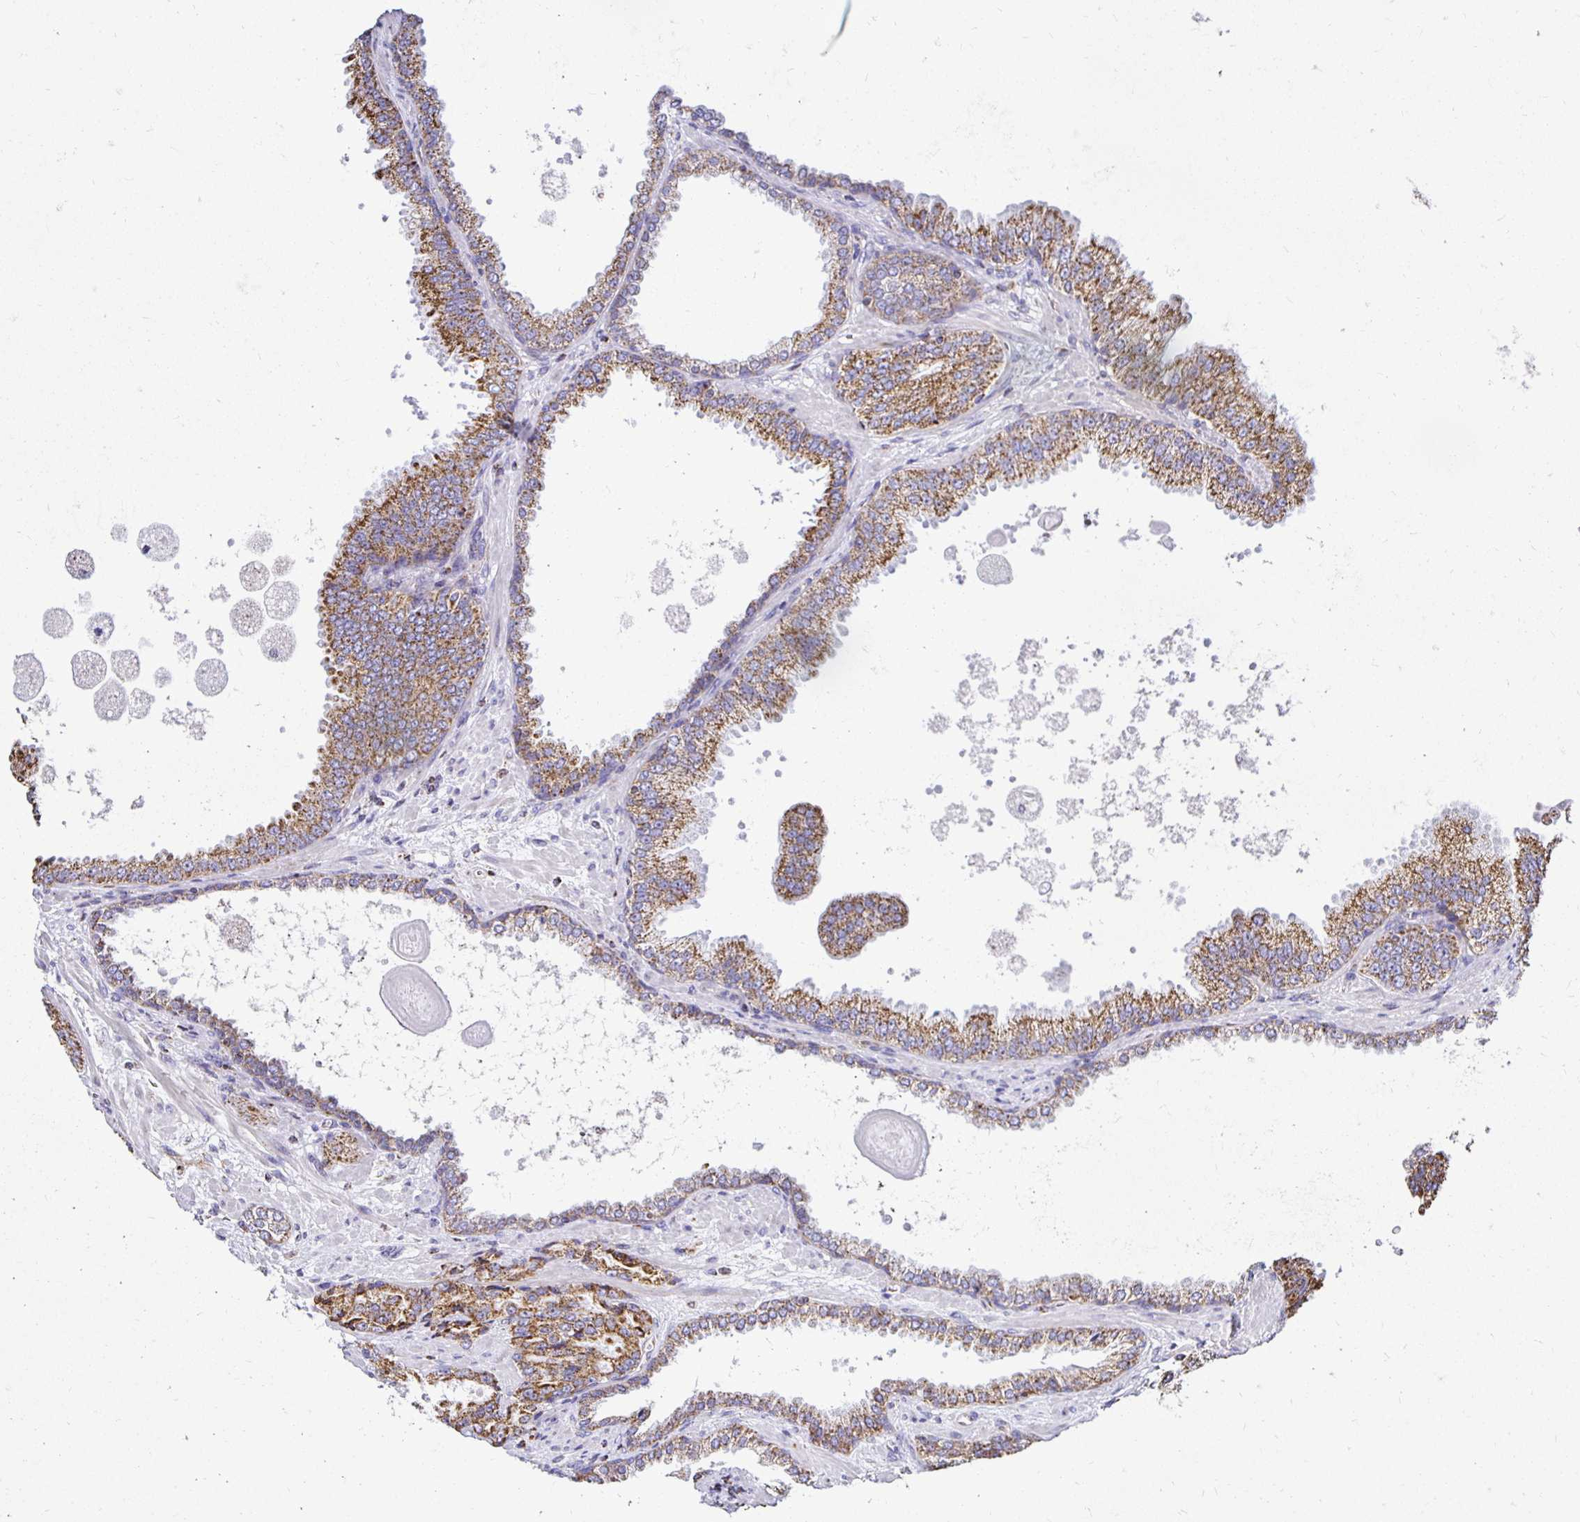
{"staining": {"intensity": "moderate", "quantity": ">75%", "location": "cytoplasmic/membranous"}, "tissue": "prostate cancer", "cell_type": "Tumor cells", "image_type": "cancer", "snomed": [{"axis": "morphology", "description": "Adenocarcinoma, Low grade"}, {"axis": "topography", "description": "Prostate"}], "caption": "An image showing moderate cytoplasmic/membranous staining in approximately >75% of tumor cells in low-grade adenocarcinoma (prostate), as visualized by brown immunohistochemical staining.", "gene": "PLAAT2", "patient": {"sex": "male", "age": 67}}